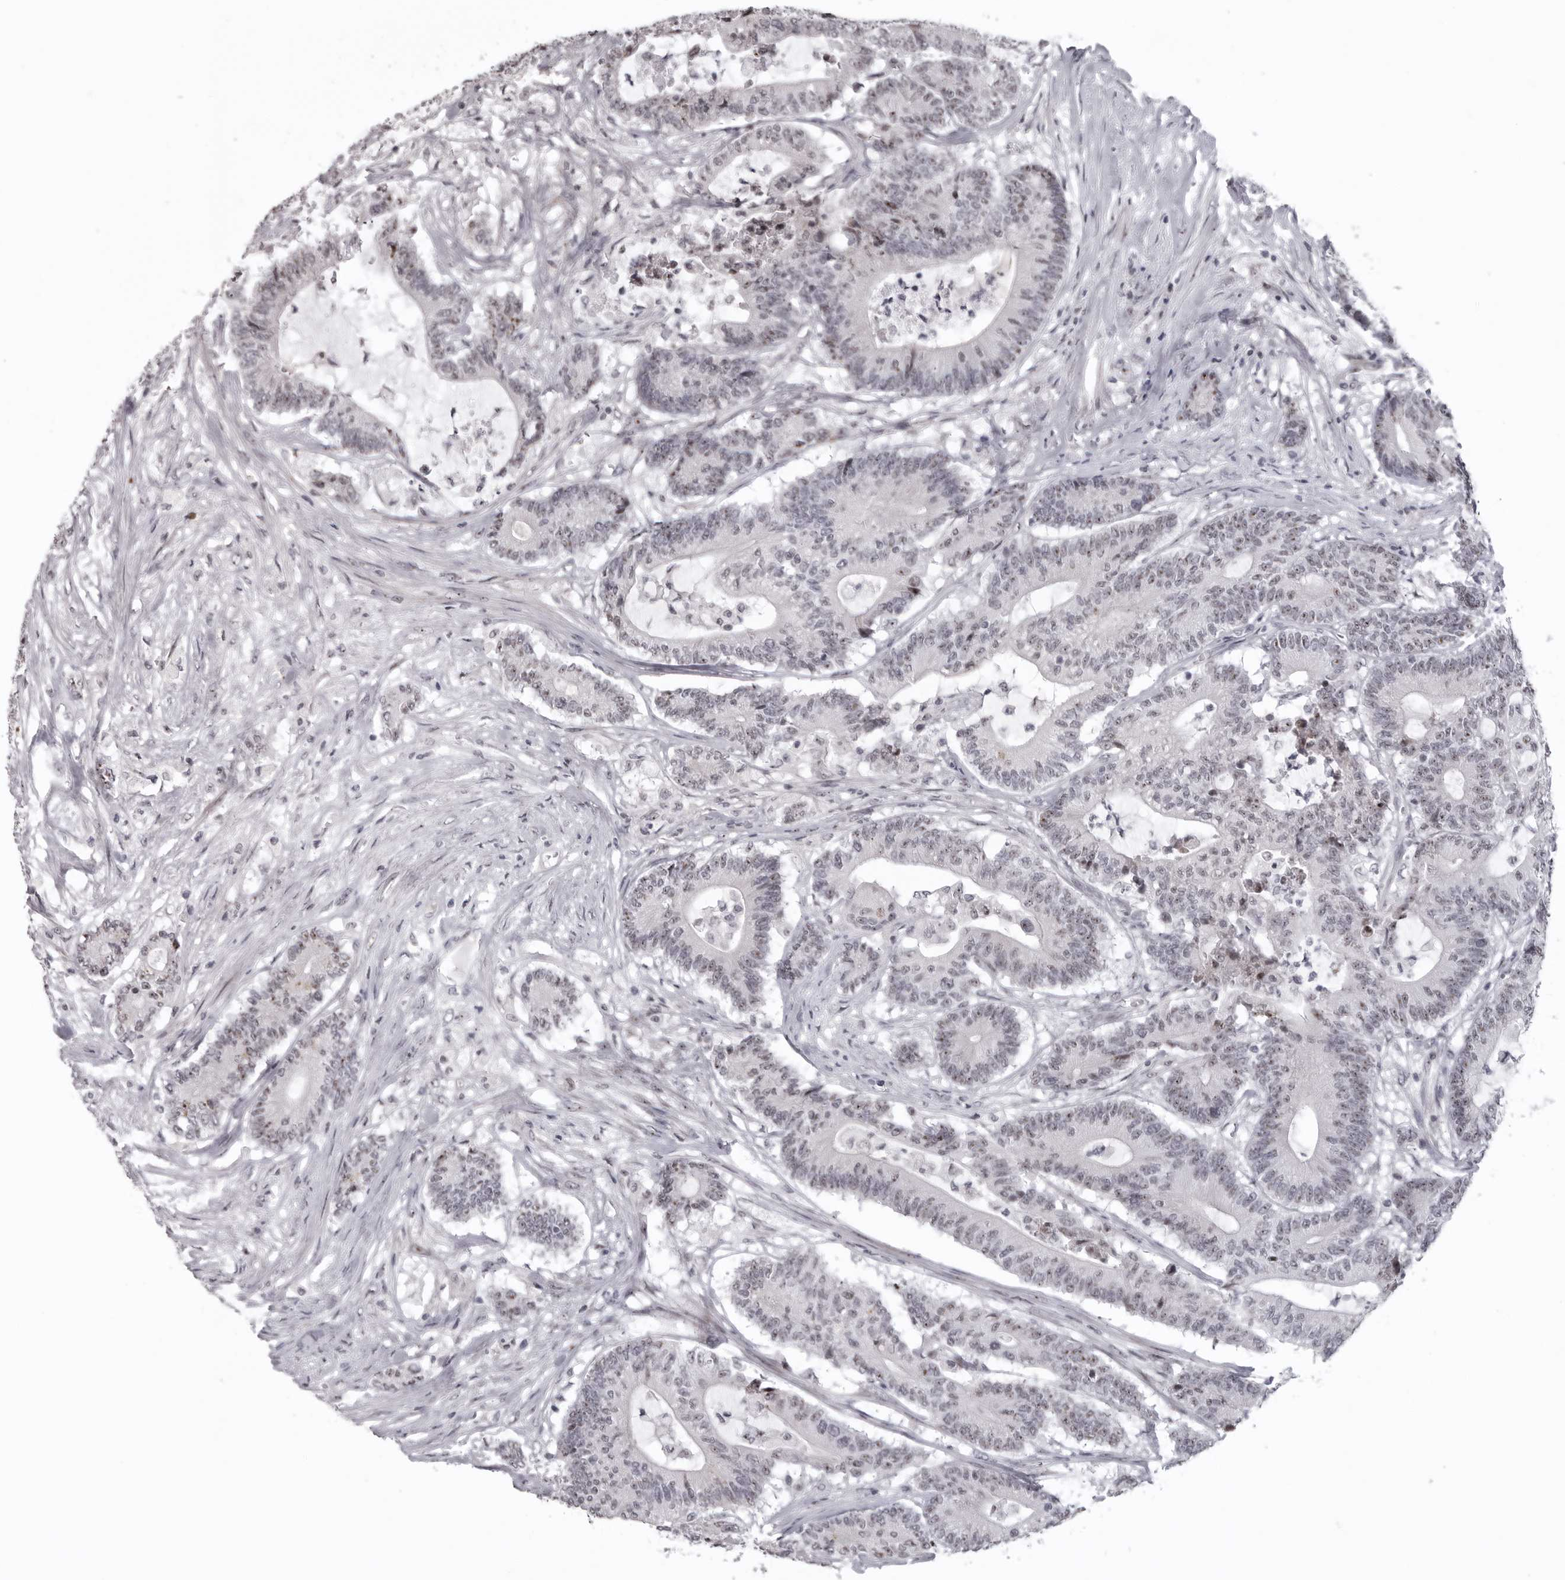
{"staining": {"intensity": "moderate", "quantity": "<25%", "location": "nuclear"}, "tissue": "colorectal cancer", "cell_type": "Tumor cells", "image_type": "cancer", "snomed": [{"axis": "morphology", "description": "Adenocarcinoma, NOS"}, {"axis": "topography", "description": "Colon"}], "caption": "Human colorectal adenocarcinoma stained with a brown dye exhibits moderate nuclear positive staining in about <25% of tumor cells.", "gene": "HELZ", "patient": {"sex": "female", "age": 84}}